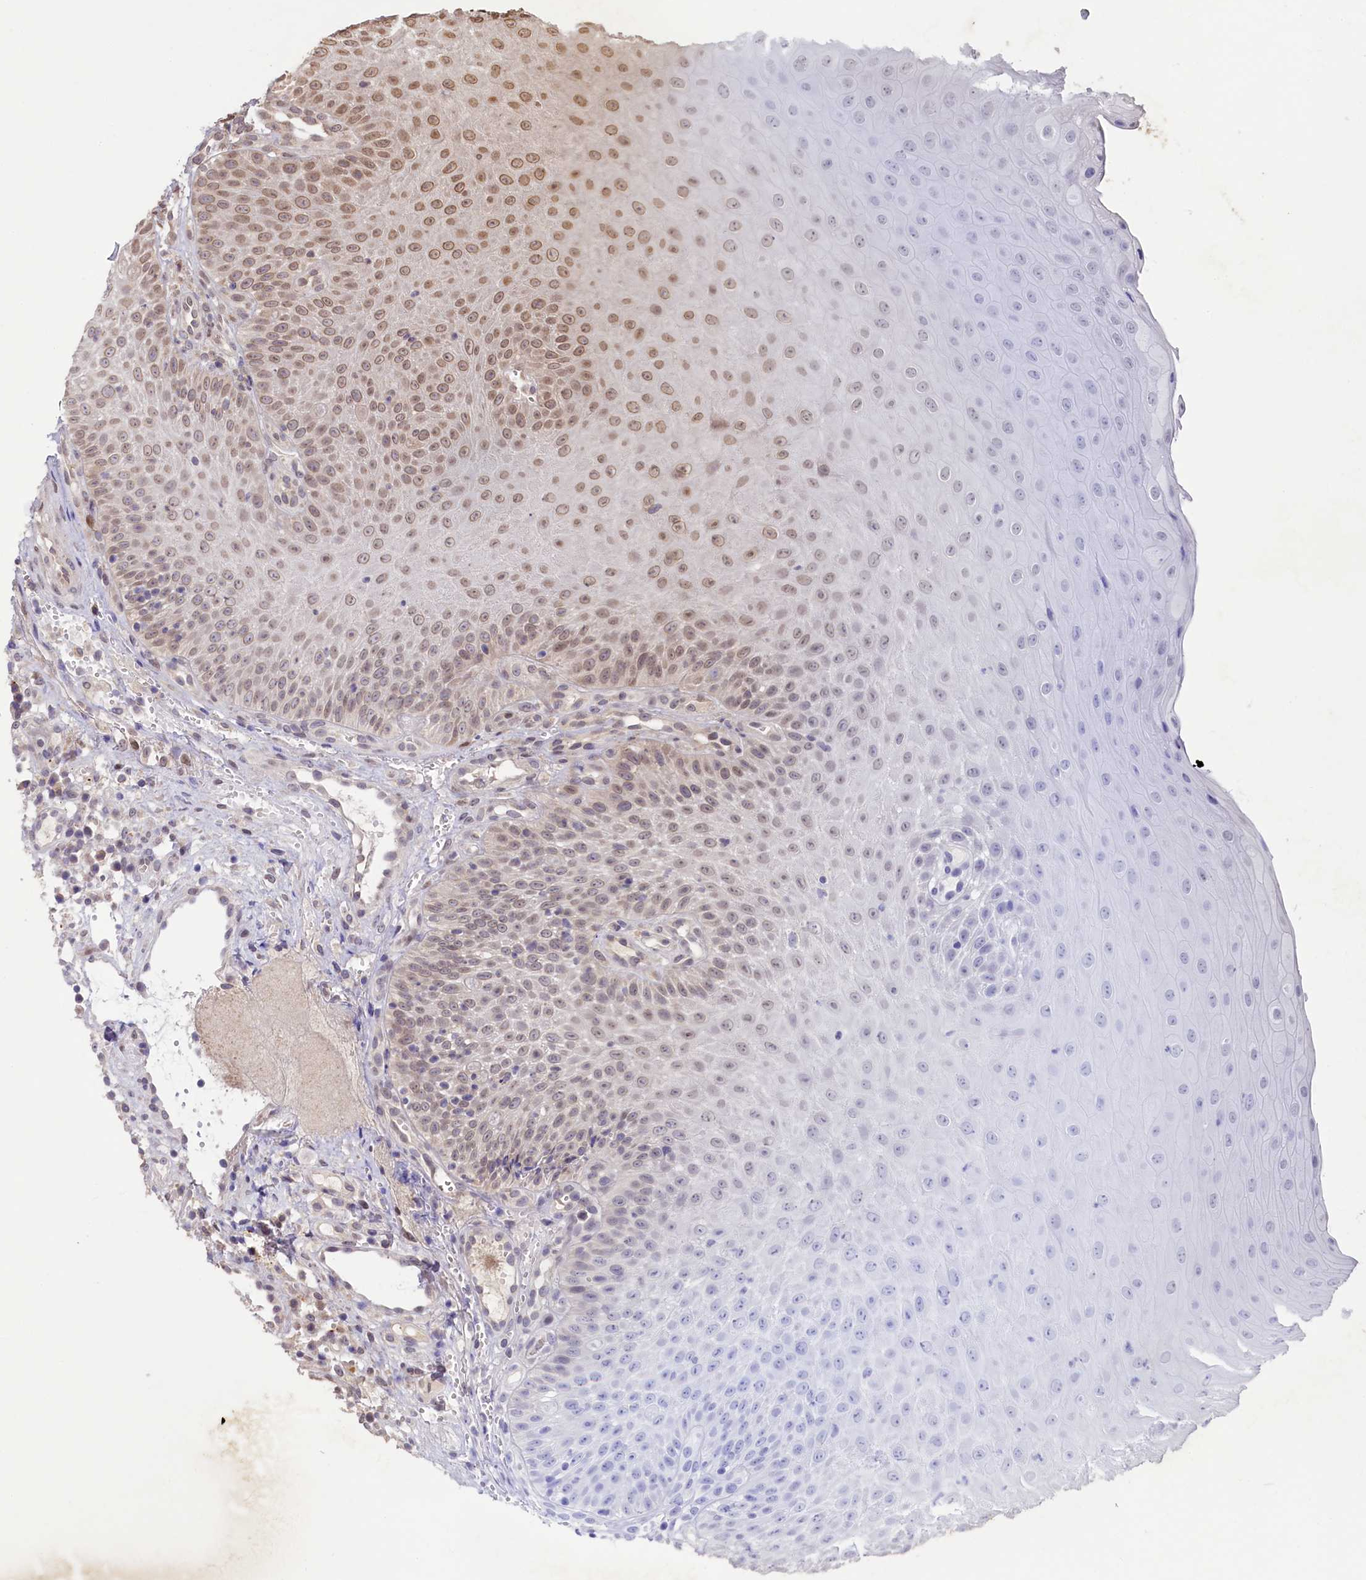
{"staining": {"intensity": "moderate", "quantity": ">75%", "location": "nuclear"}, "tissue": "oral mucosa", "cell_type": "Squamous epithelial cells", "image_type": "normal", "snomed": [{"axis": "morphology", "description": "Normal tissue, NOS"}, {"axis": "topography", "description": "Oral tissue"}], "caption": "Immunohistochemical staining of benign oral mucosa reveals medium levels of moderate nuclear positivity in about >75% of squamous epithelial cells. (Brightfield microscopy of DAB IHC at high magnification).", "gene": "NAE1", "patient": {"sex": "female", "age": 13}}